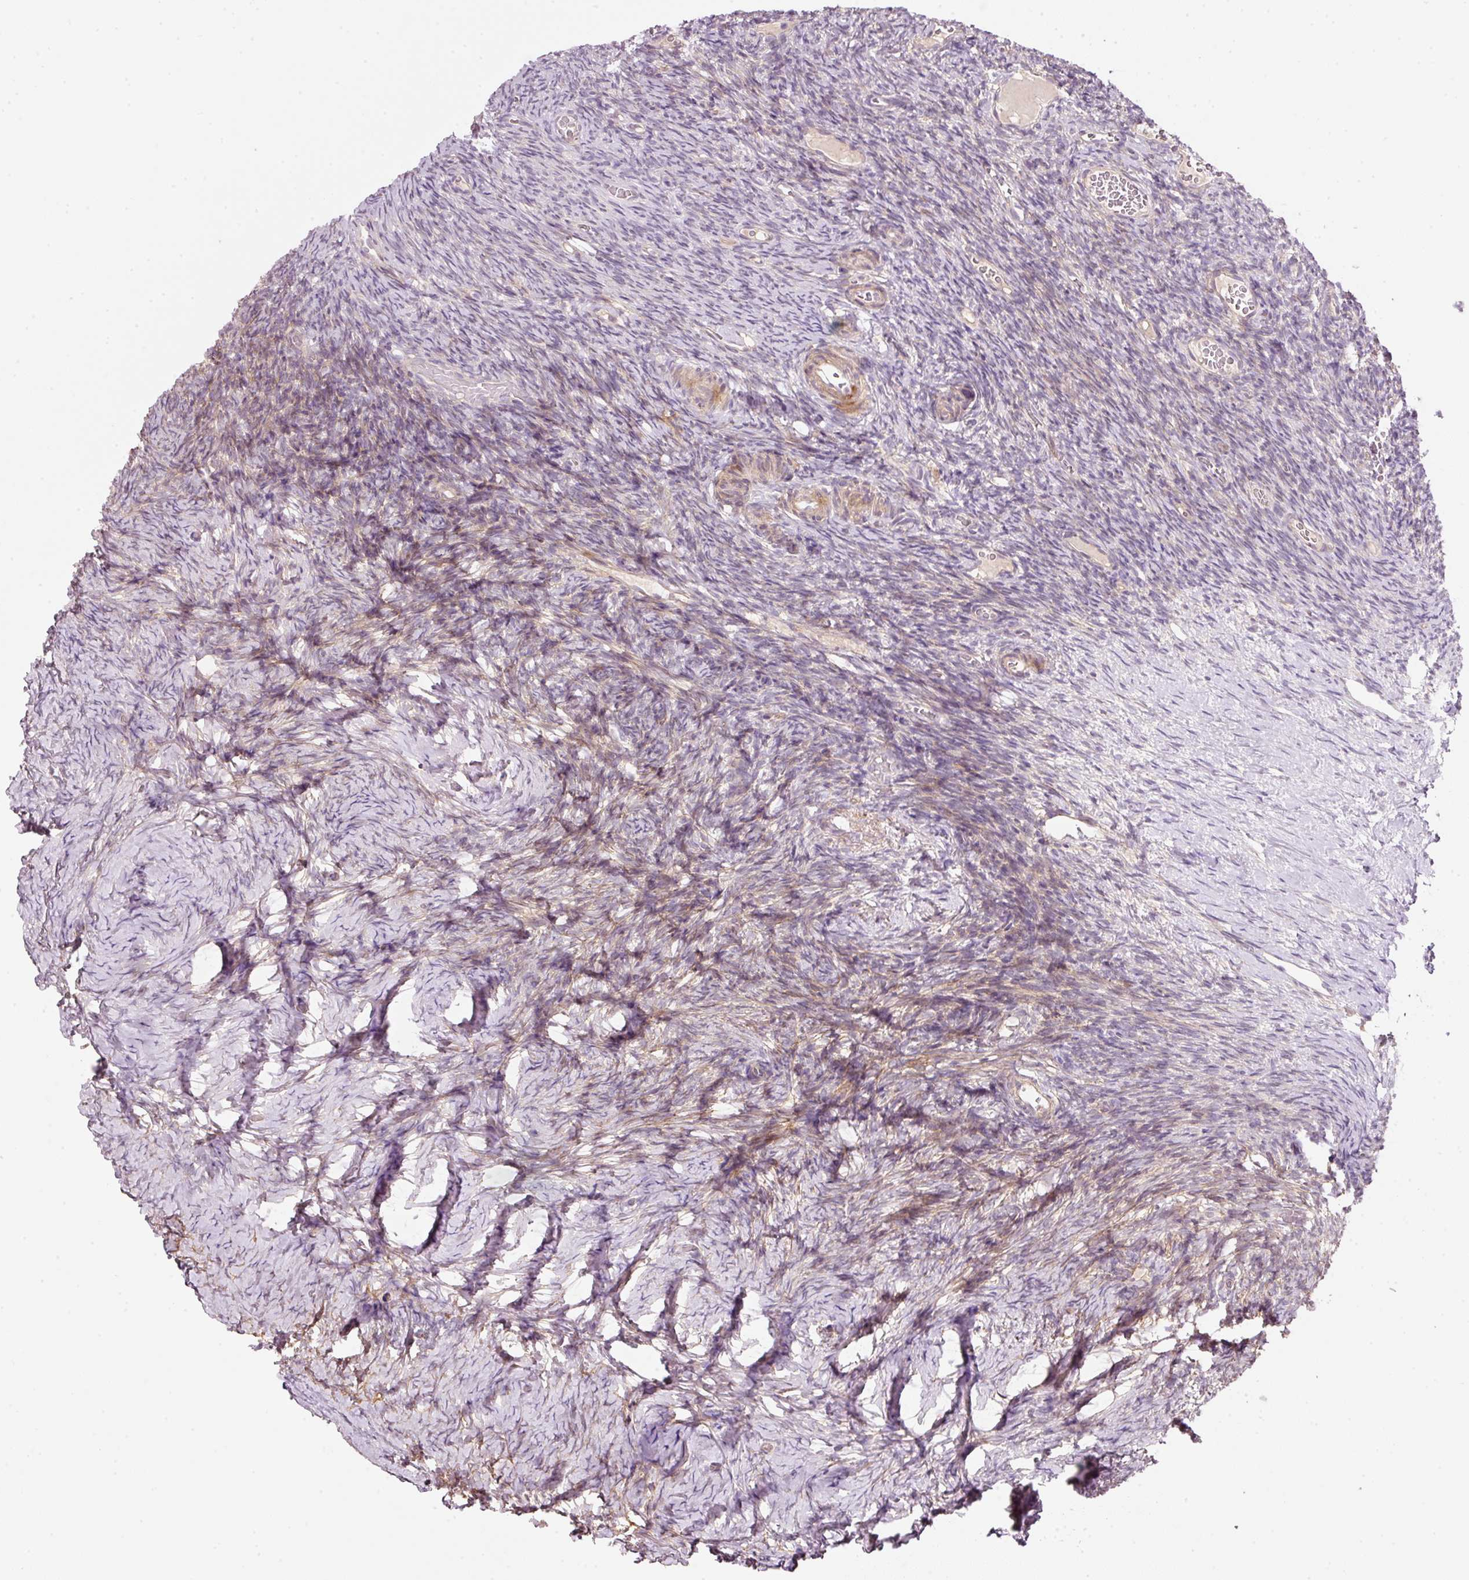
{"staining": {"intensity": "moderate", "quantity": "25%-75%", "location": "cytoplasmic/membranous"}, "tissue": "ovary", "cell_type": "Ovarian stroma cells", "image_type": "normal", "snomed": [{"axis": "morphology", "description": "Normal tissue, NOS"}, {"axis": "topography", "description": "Ovary"}], "caption": "The immunohistochemical stain shows moderate cytoplasmic/membranous staining in ovarian stroma cells of normal ovary. (DAB (3,3'-diaminobenzidine) IHC with brightfield microscopy, high magnification).", "gene": "TIRAP", "patient": {"sex": "female", "age": 39}}